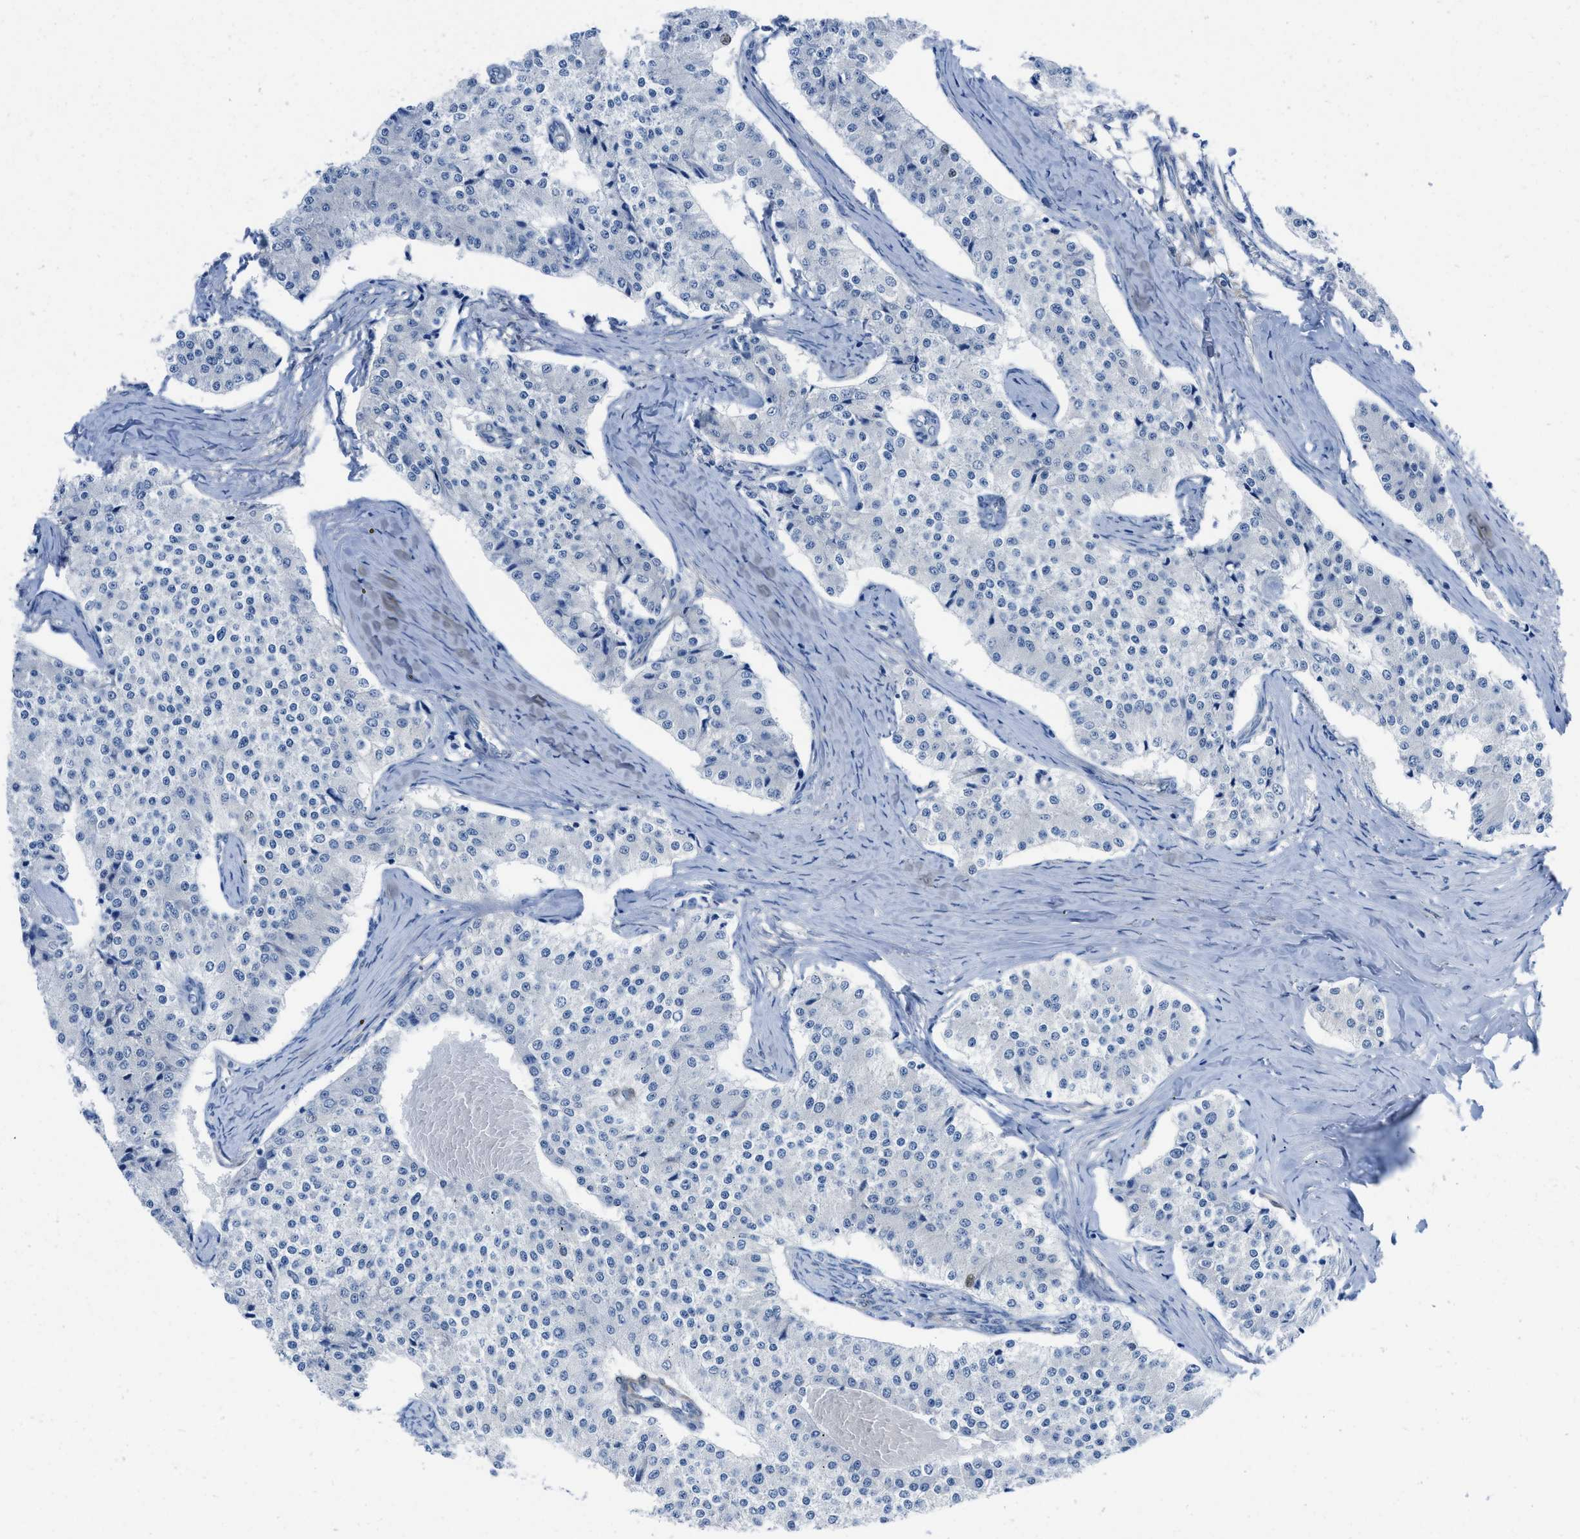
{"staining": {"intensity": "negative", "quantity": "none", "location": "none"}, "tissue": "carcinoid", "cell_type": "Tumor cells", "image_type": "cancer", "snomed": [{"axis": "morphology", "description": "Carcinoid, malignant, NOS"}, {"axis": "topography", "description": "Colon"}], "caption": "This is a photomicrograph of immunohistochemistry (IHC) staining of malignant carcinoid, which shows no staining in tumor cells.", "gene": "PDLIM5", "patient": {"sex": "female", "age": 52}}